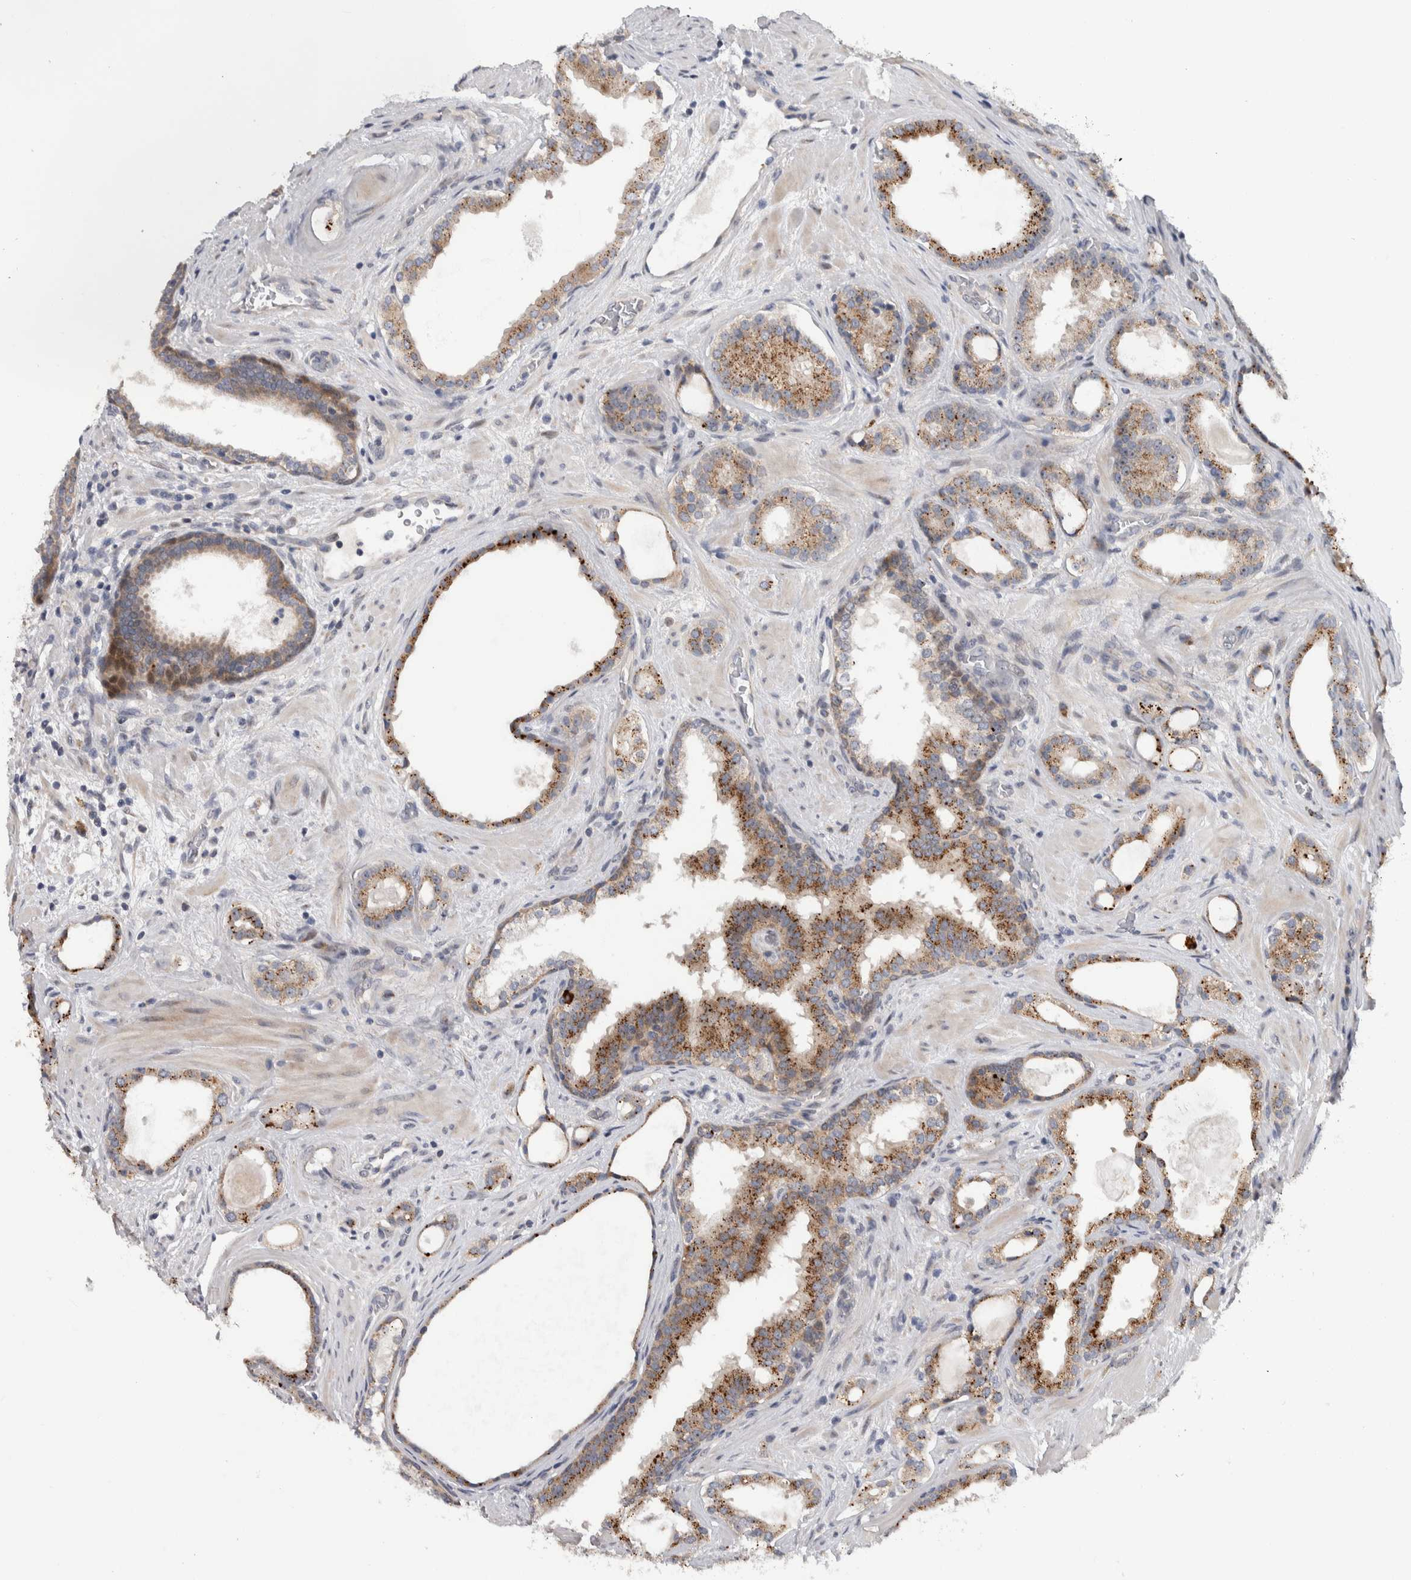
{"staining": {"intensity": "moderate", "quantity": ">75%", "location": "cytoplasmic/membranous"}, "tissue": "prostate cancer", "cell_type": "Tumor cells", "image_type": "cancer", "snomed": [{"axis": "morphology", "description": "Adenocarcinoma, High grade"}, {"axis": "topography", "description": "Prostate"}], "caption": "Protein expression by IHC reveals moderate cytoplasmic/membranous positivity in about >75% of tumor cells in prostate adenocarcinoma (high-grade).", "gene": "PRRG4", "patient": {"sex": "male", "age": 60}}